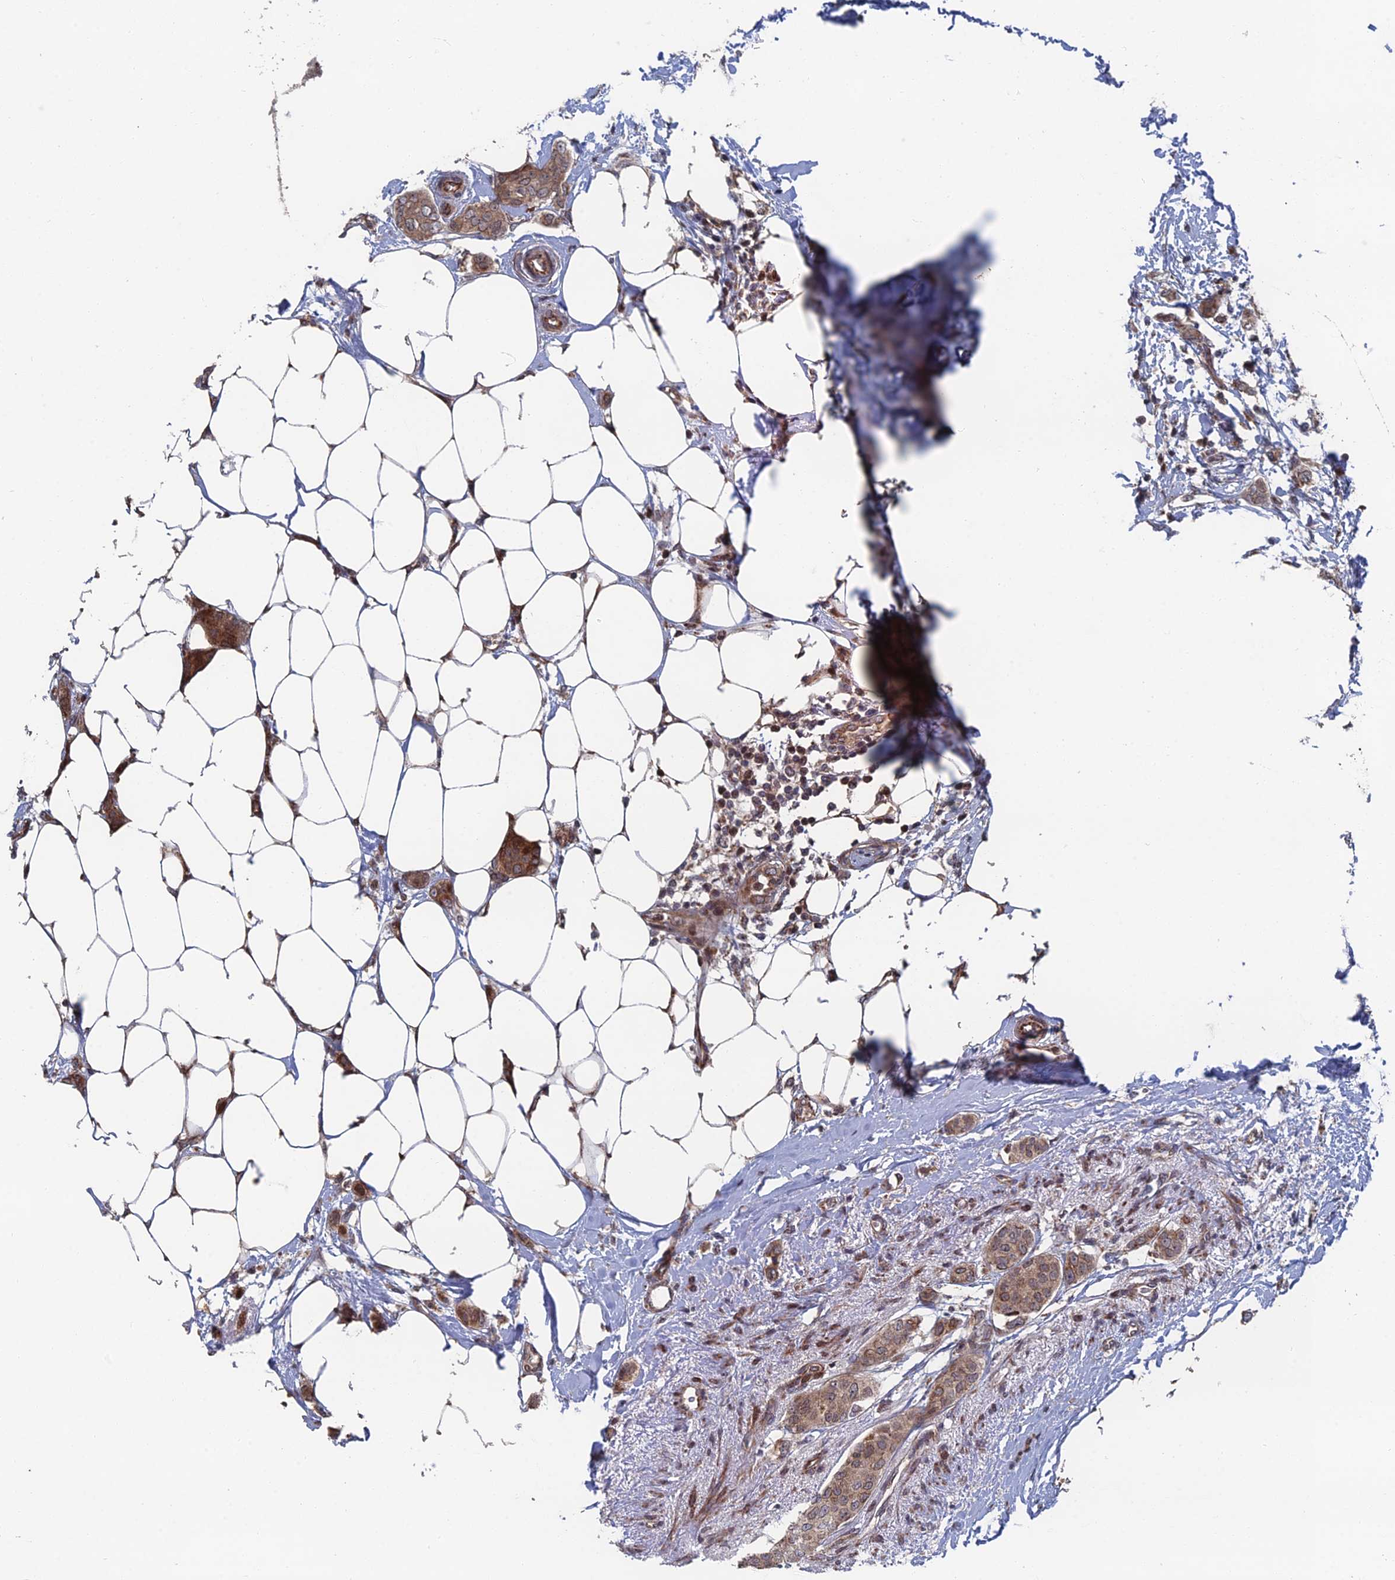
{"staining": {"intensity": "moderate", "quantity": ">75%", "location": "cytoplasmic/membranous"}, "tissue": "breast cancer", "cell_type": "Tumor cells", "image_type": "cancer", "snomed": [{"axis": "morphology", "description": "Duct carcinoma"}, {"axis": "topography", "description": "Breast"}], "caption": "Immunohistochemical staining of breast cancer (intraductal carcinoma) reveals medium levels of moderate cytoplasmic/membranous positivity in about >75% of tumor cells.", "gene": "GTF2IRD1", "patient": {"sex": "female", "age": 72}}